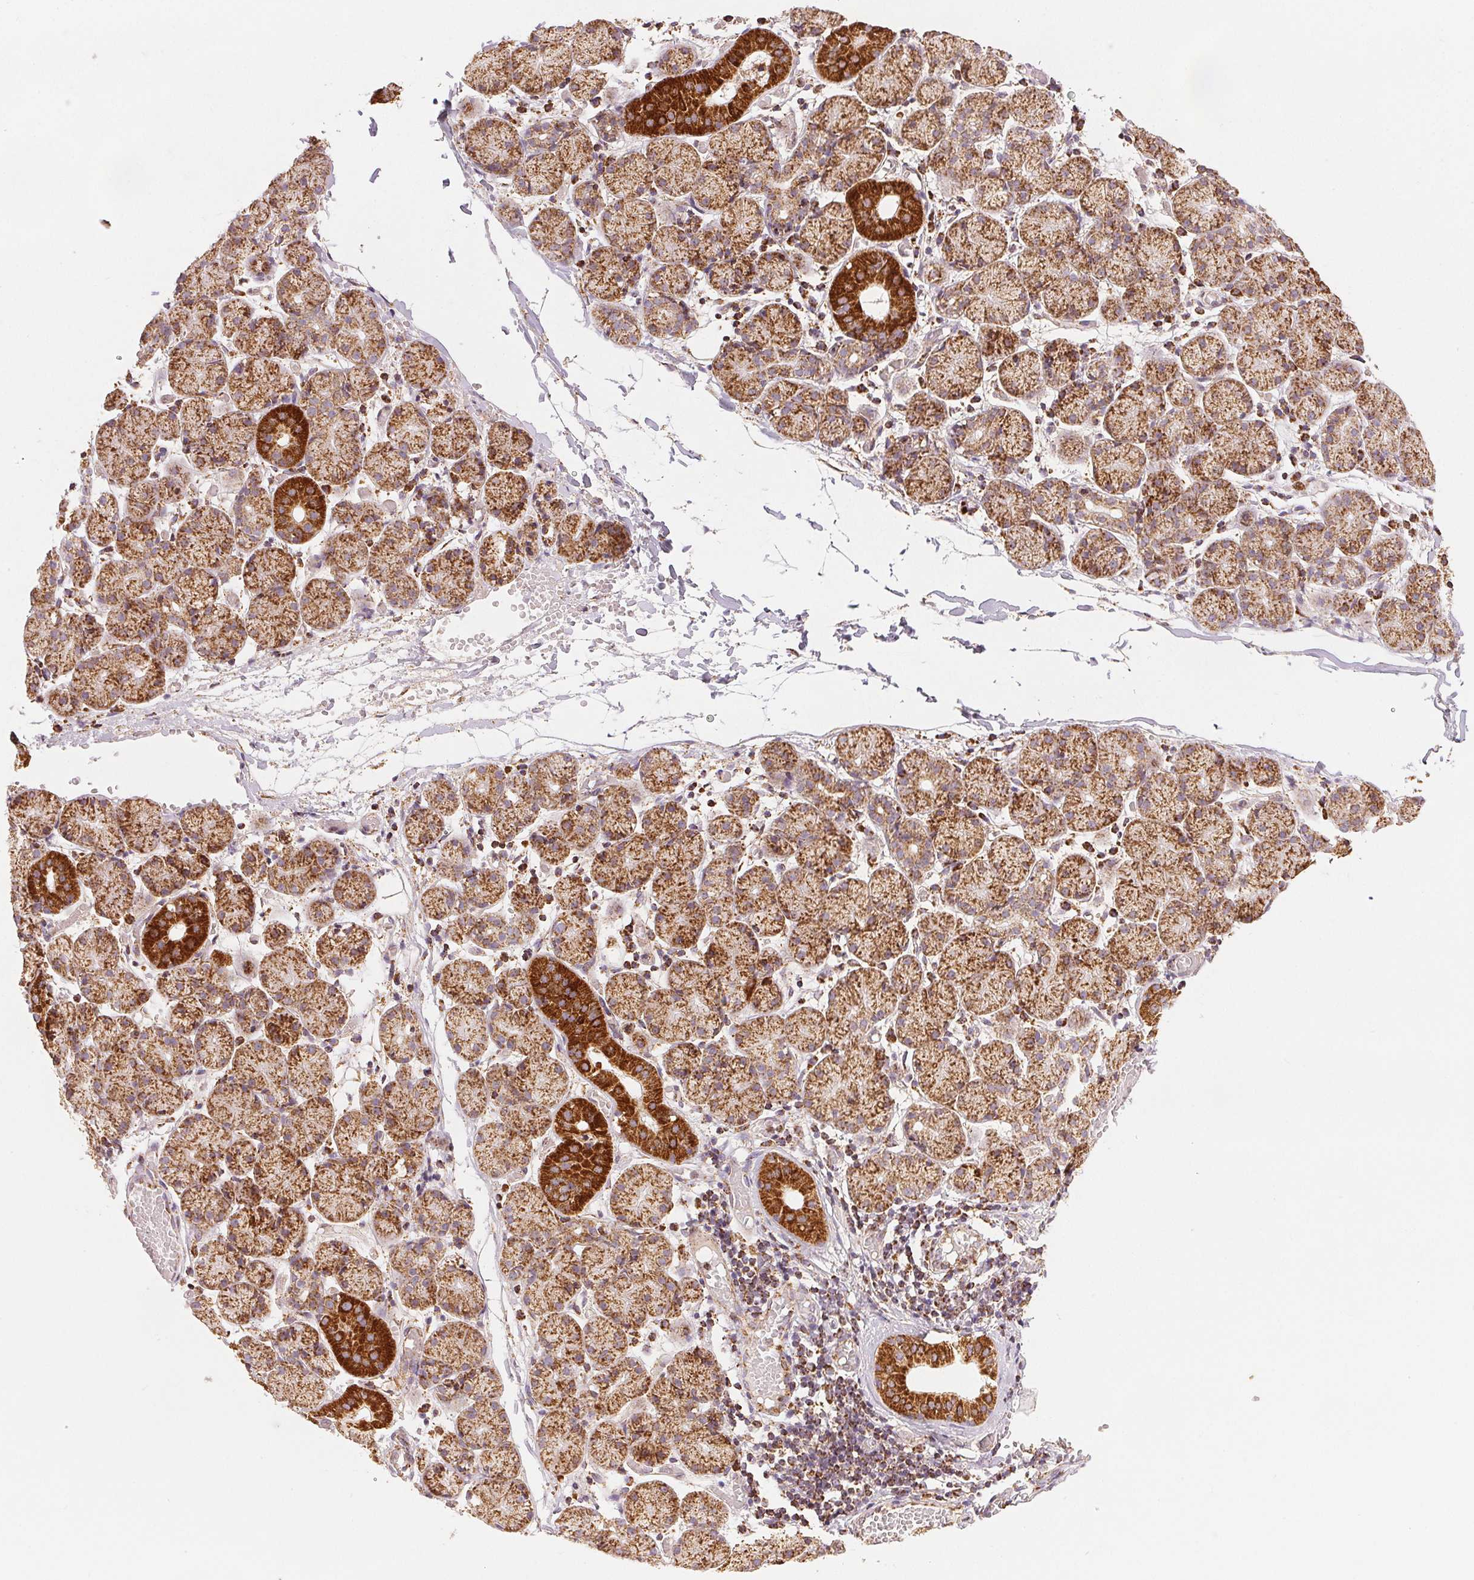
{"staining": {"intensity": "moderate", "quantity": ">75%", "location": "cytoplasmic/membranous"}, "tissue": "salivary gland", "cell_type": "Glandular cells", "image_type": "normal", "snomed": [{"axis": "morphology", "description": "Normal tissue, NOS"}, {"axis": "topography", "description": "Salivary gland"}], "caption": "High-power microscopy captured an immunohistochemistry (IHC) photomicrograph of normal salivary gland, revealing moderate cytoplasmic/membranous positivity in about >75% of glandular cells.", "gene": "SDHB", "patient": {"sex": "female", "age": 24}}